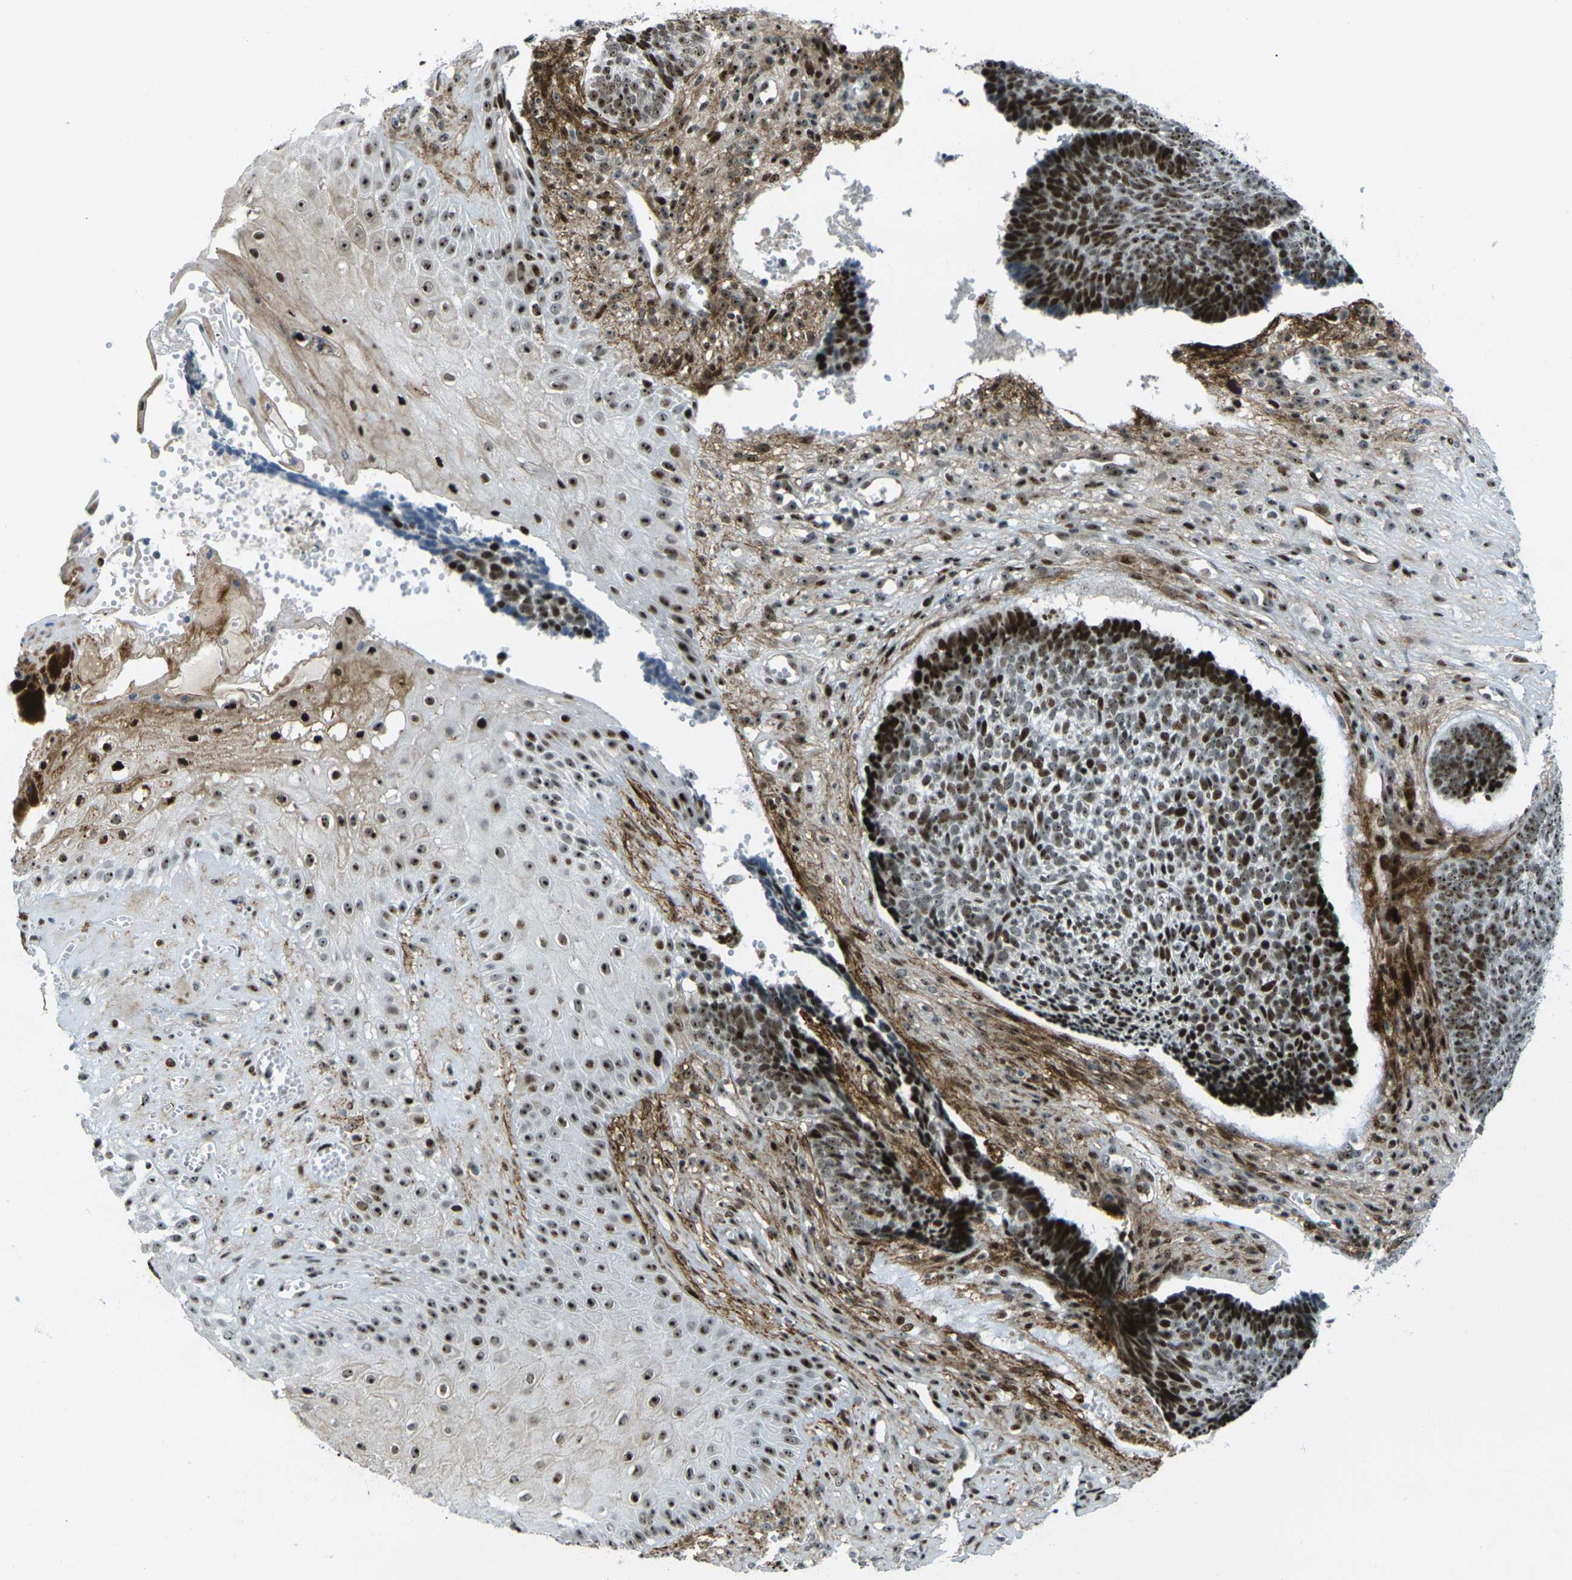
{"staining": {"intensity": "strong", "quantity": ">75%", "location": "nuclear"}, "tissue": "skin cancer", "cell_type": "Tumor cells", "image_type": "cancer", "snomed": [{"axis": "morphology", "description": "Basal cell carcinoma"}, {"axis": "topography", "description": "Skin"}], "caption": "High-magnification brightfield microscopy of skin cancer stained with DAB (brown) and counterstained with hematoxylin (blue). tumor cells exhibit strong nuclear expression is appreciated in approximately>75% of cells. (DAB IHC with brightfield microscopy, high magnification).", "gene": "UBE2C", "patient": {"sex": "male", "age": 84}}